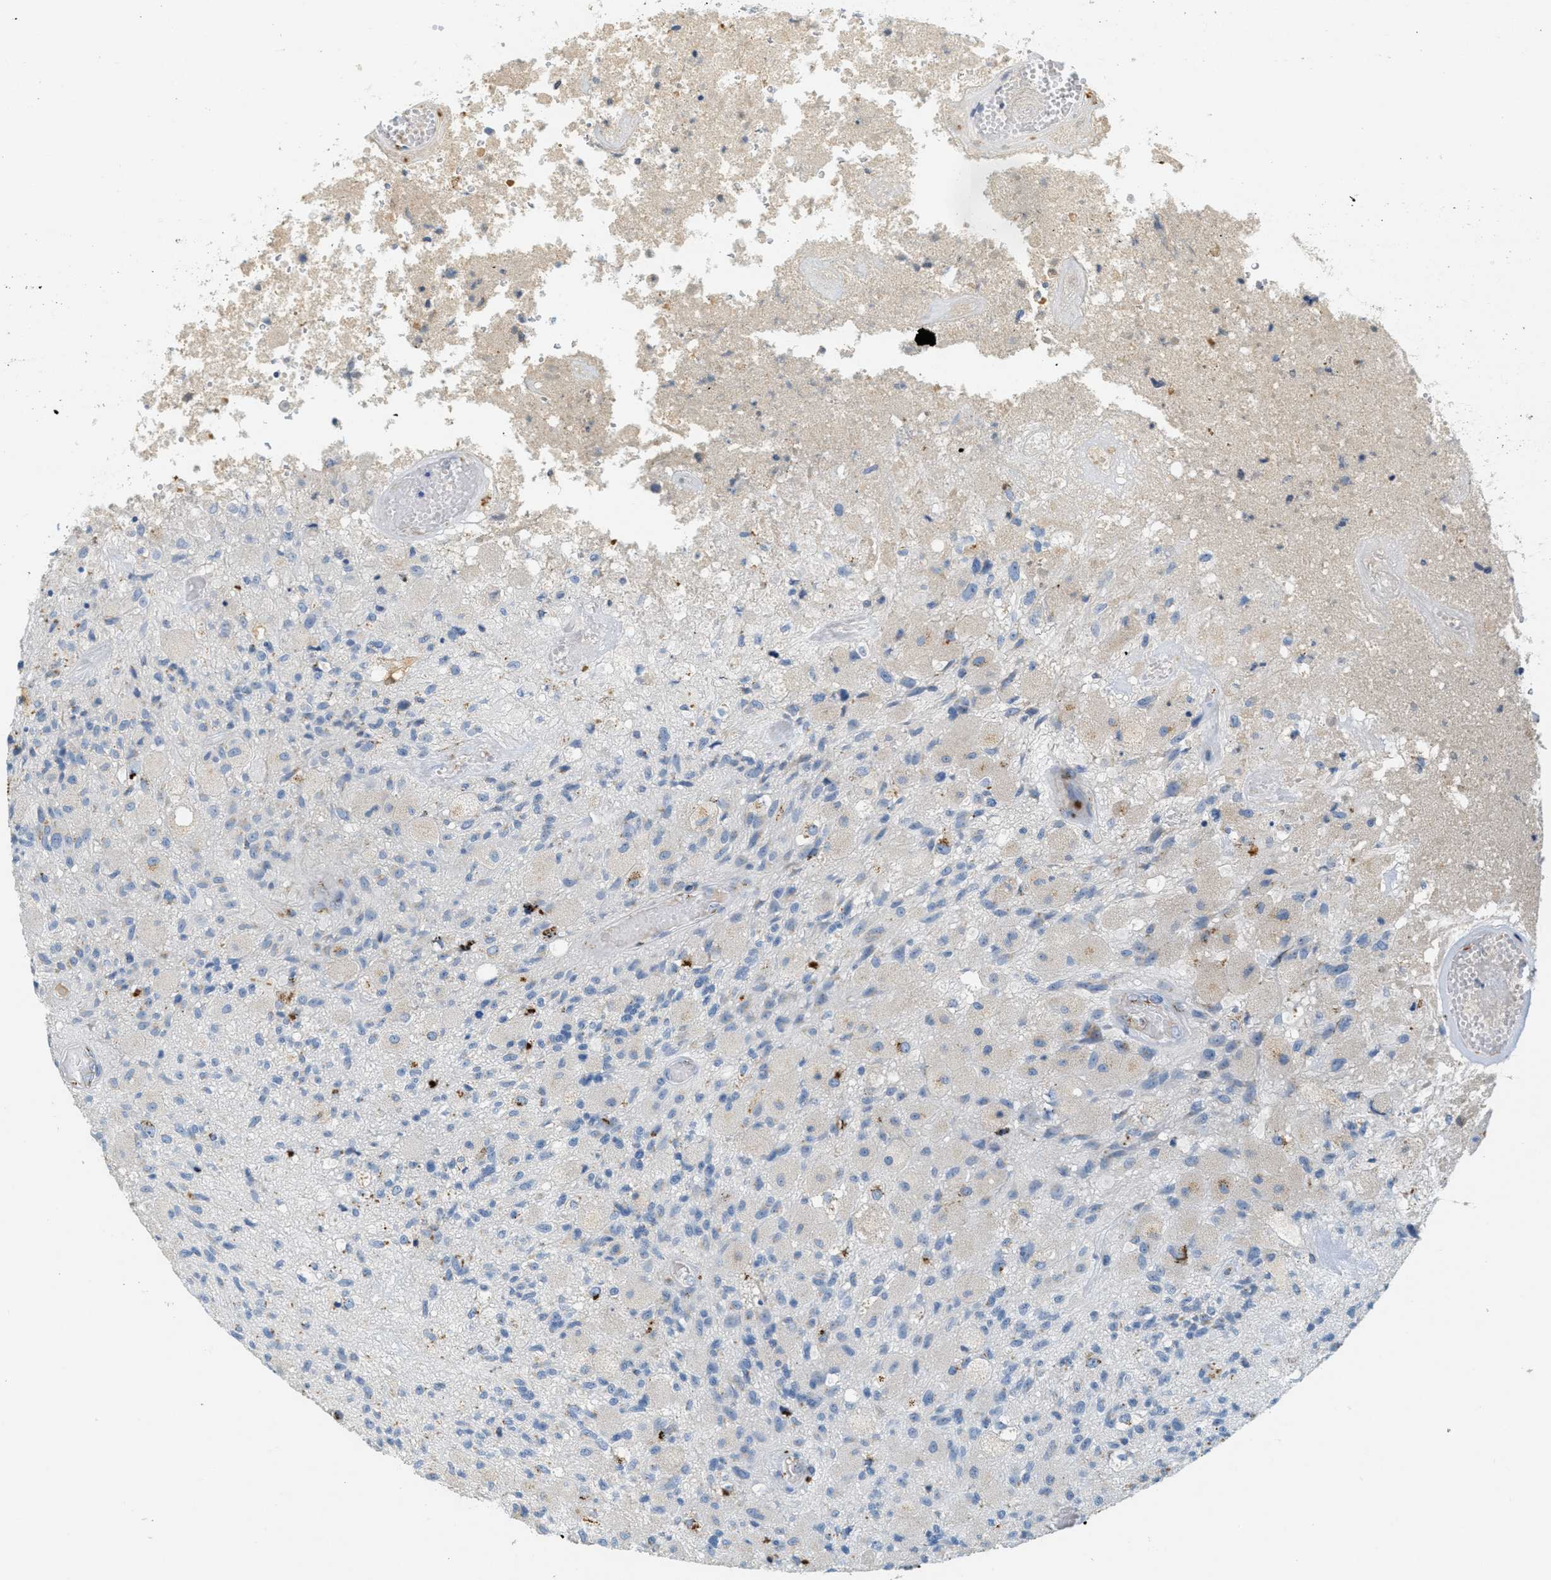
{"staining": {"intensity": "moderate", "quantity": "<25%", "location": "cytoplasmic/membranous"}, "tissue": "glioma", "cell_type": "Tumor cells", "image_type": "cancer", "snomed": [{"axis": "morphology", "description": "Normal tissue, NOS"}, {"axis": "morphology", "description": "Glioma, malignant, High grade"}, {"axis": "topography", "description": "Cerebral cortex"}], "caption": "The micrograph shows a brown stain indicating the presence of a protein in the cytoplasmic/membranous of tumor cells in malignant glioma (high-grade).", "gene": "ENTPD4", "patient": {"sex": "male", "age": 77}}